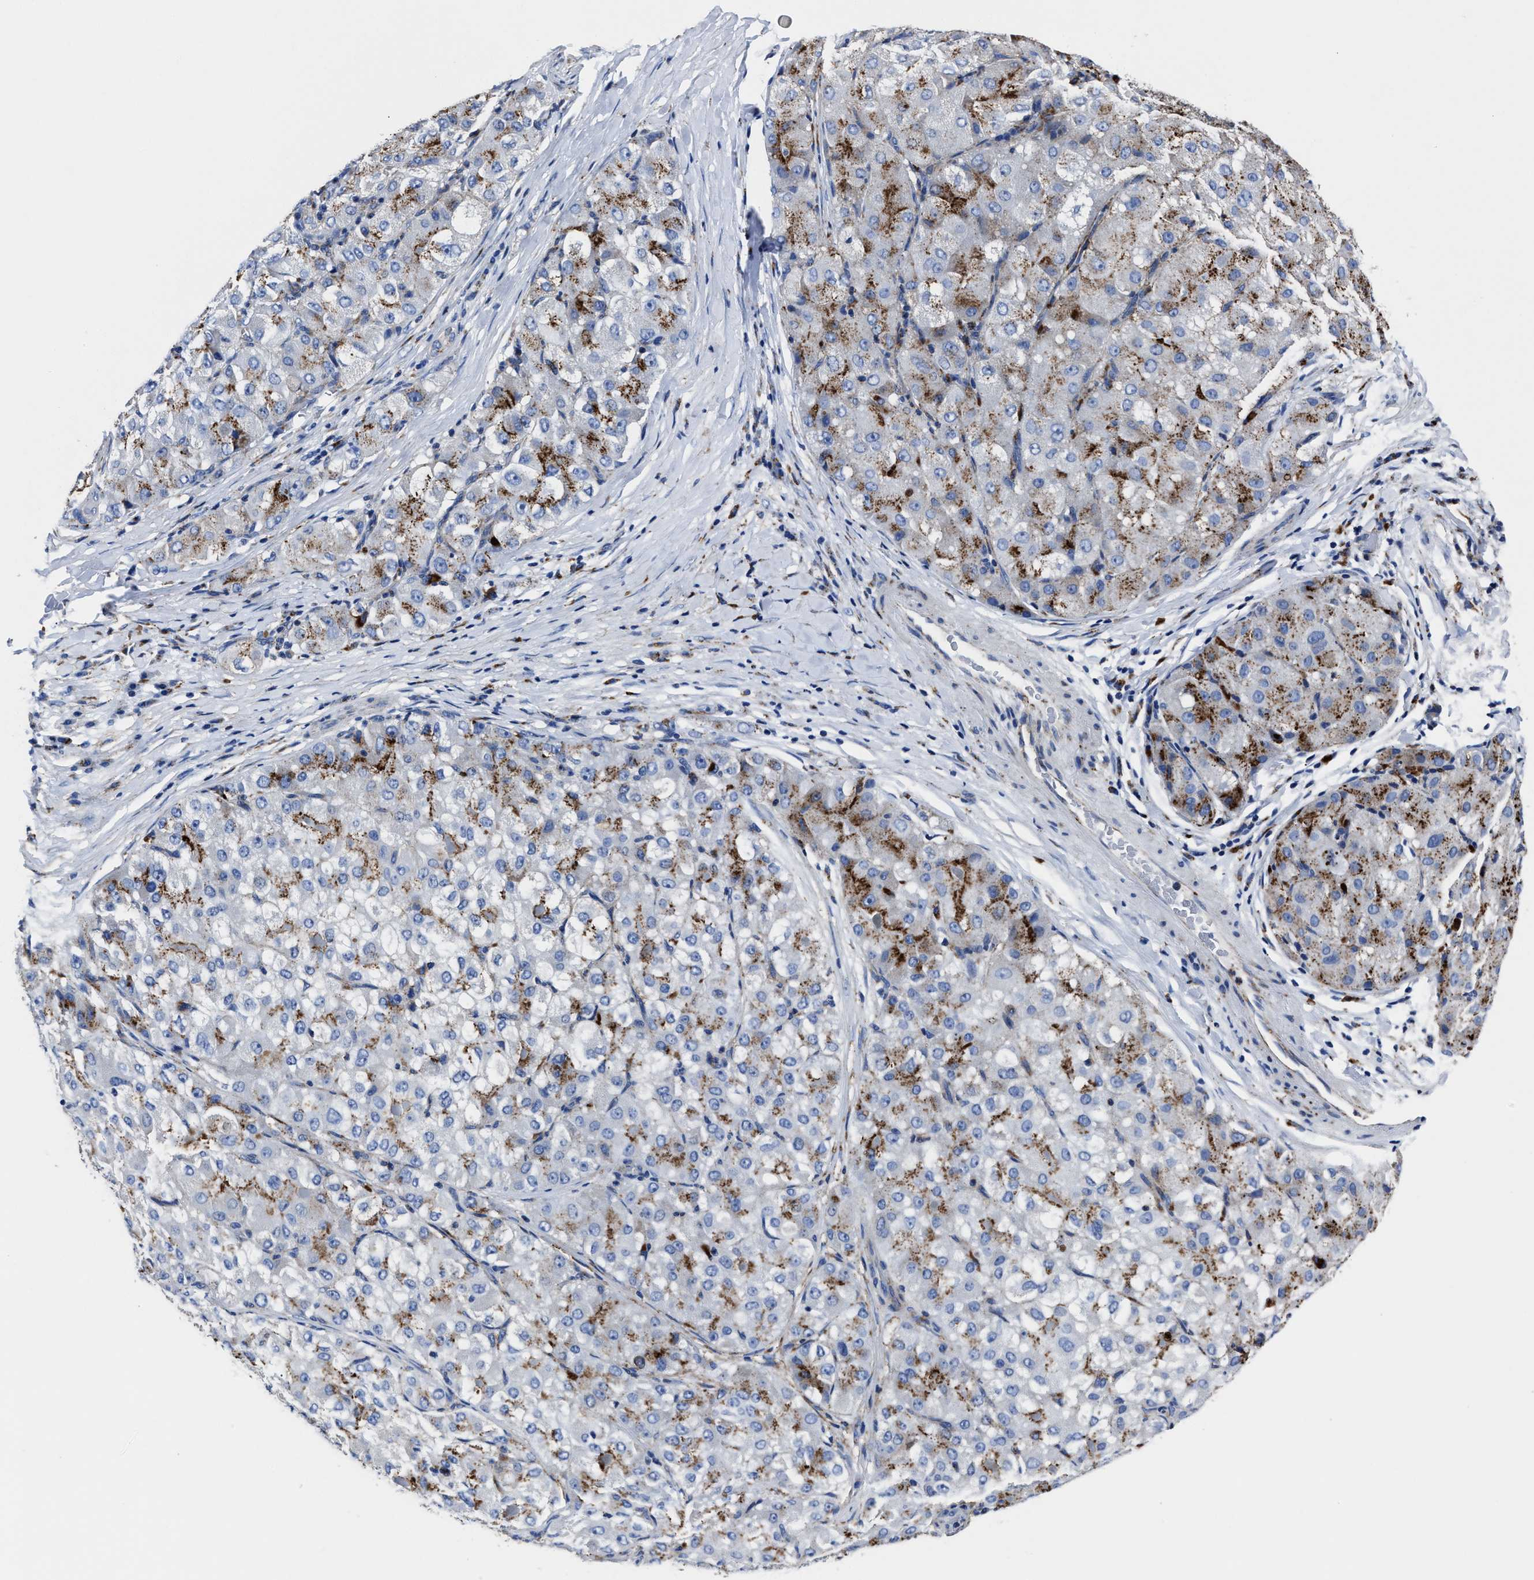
{"staining": {"intensity": "moderate", "quantity": "<25%", "location": "cytoplasmic/membranous"}, "tissue": "liver cancer", "cell_type": "Tumor cells", "image_type": "cancer", "snomed": [{"axis": "morphology", "description": "Carcinoma, Hepatocellular, NOS"}, {"axis": "topography", "description": "Liver"}], "caption": "Tumor cells demonstrate low levels of moderate cytoplasmic/membranous positivity in about <25% of cells in liver cancer.", "gene": "LAMTOR4", "patient": {"sex": "male", "age": 80}}